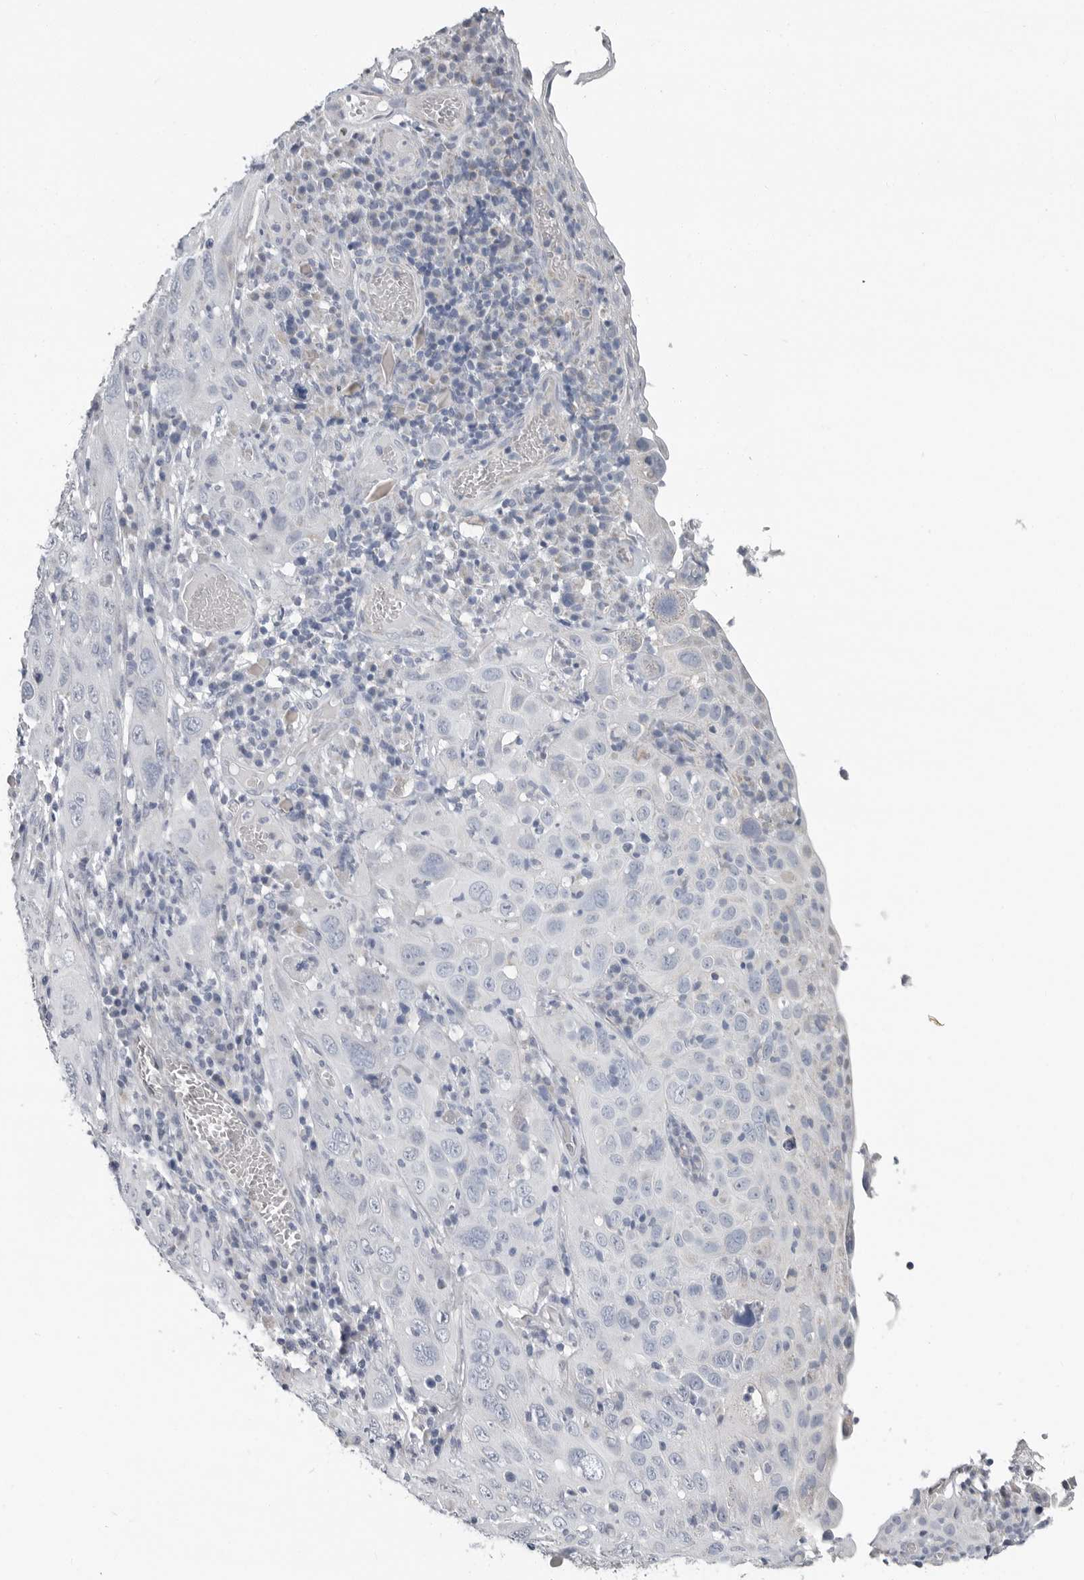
{"staining": {"intensity": "negative", "quantity": "none", "location": "none"}, "tissue": "cervical cancer", "cell_type": "Tumor cells", "image_type": "cancer", "snomed": [{"axis": "morphology", "description": "Squamous cell carcinoma, NOS"}, {"axis": "topography", "description": "Cervix"}], "caption": "This is a image of immunohistochemistry (IHC) staining of cervical cancer (squamous cell carcinoma), which shows no positivity in tumor cells.", "gene": "PLN", "patient": {"sex": "female", "age": 46}}